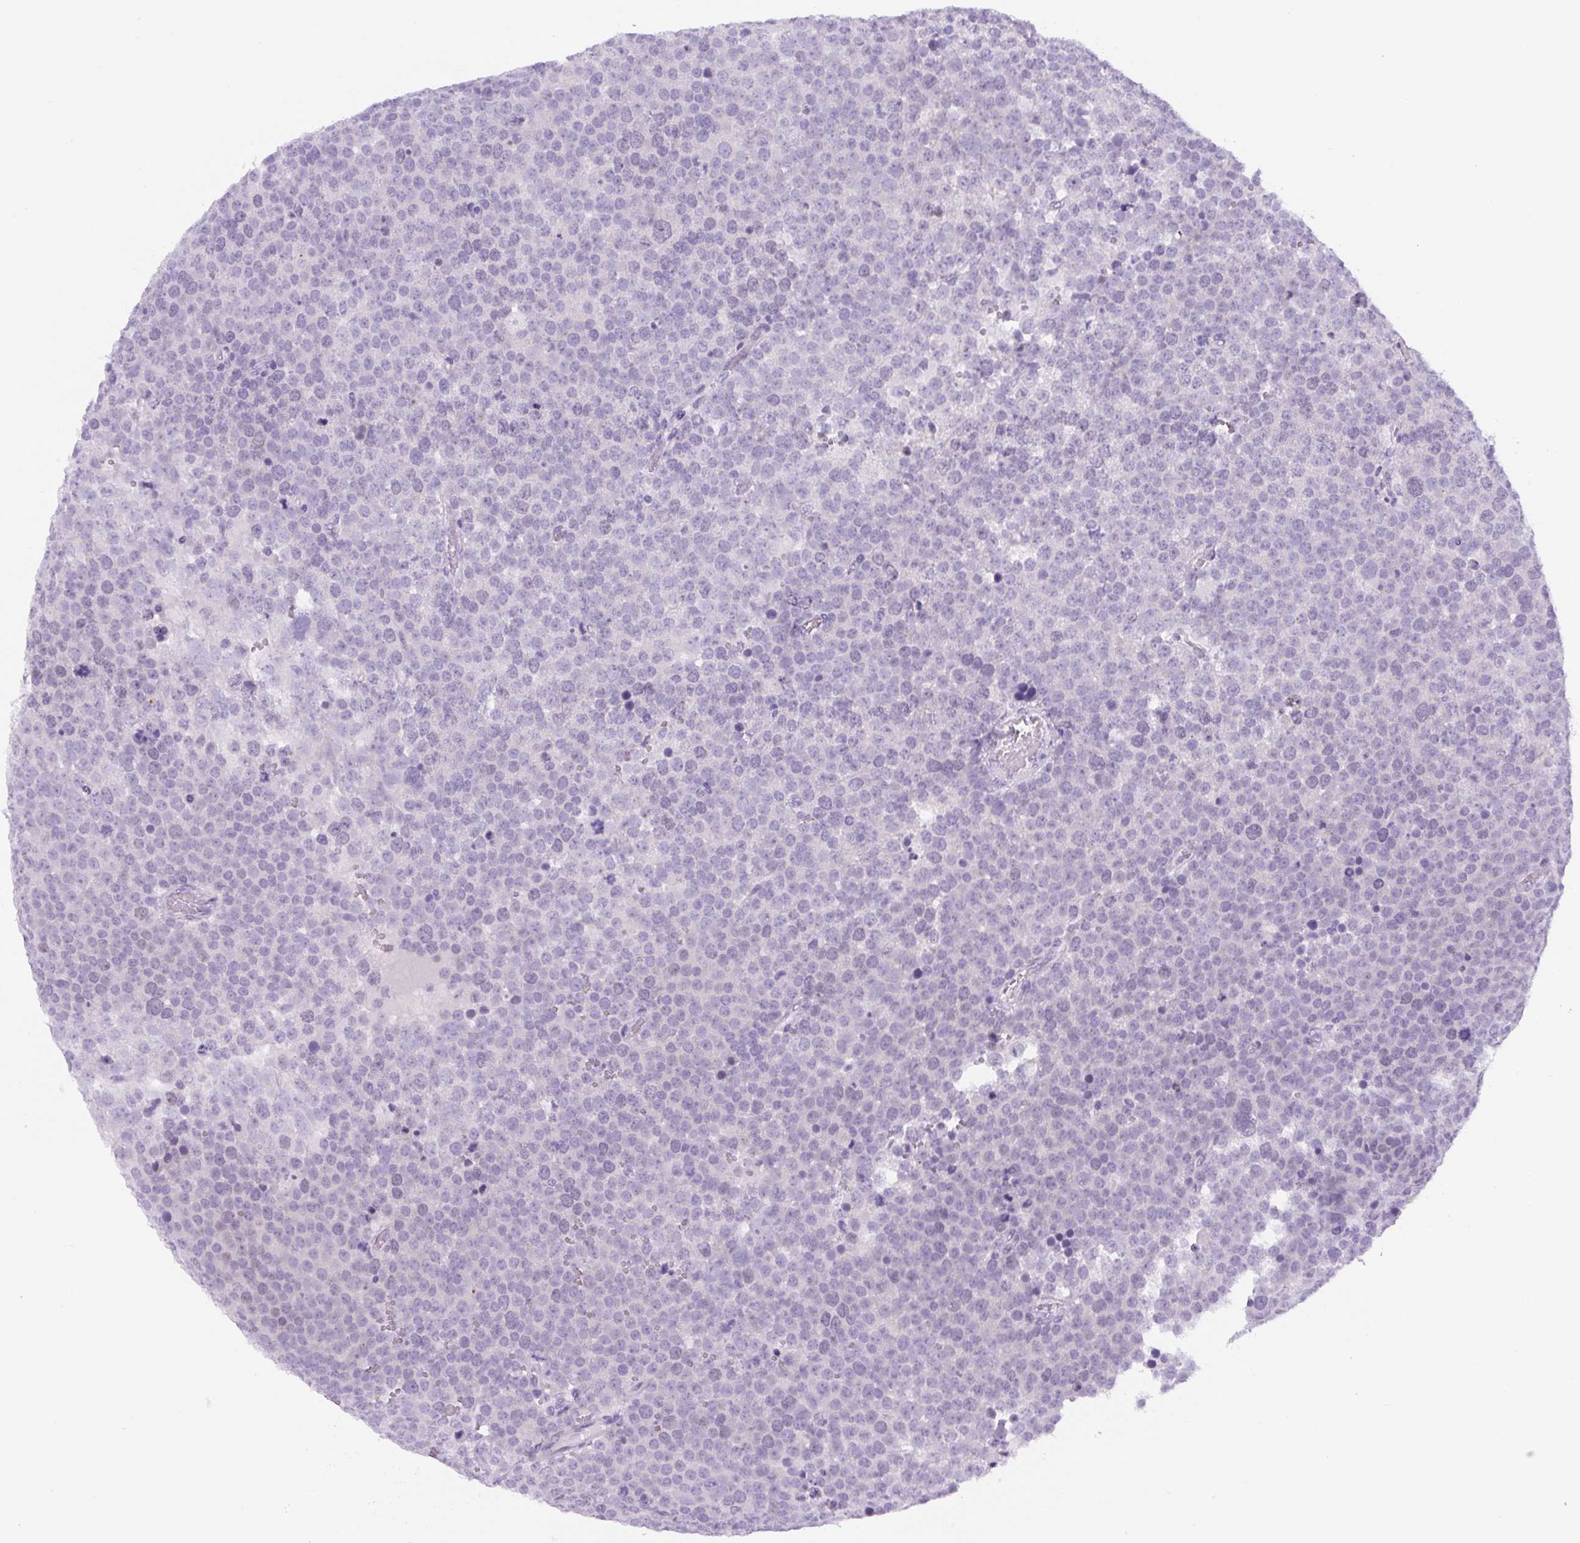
{"staining": {"intensity": "negative", "quantity": "none", "location": "none"}, "tissue": "testis cancer", "cell_type": "Tumor cells", "image_type": "cancer", "snomed": [{"axis": "morphology", "description": "Seminoma, NOS"}, {"axis": "topography", "description": "Testis"}], "caption": "Micrograph shows no protein staining in tumor cells of testis seminoma tissue. (DAB immunohistochemistry visualized using brightfield microscopy, high magnification).", "gene": "ADAMTS19", "patient": {"sex": "male", "age": 71}}